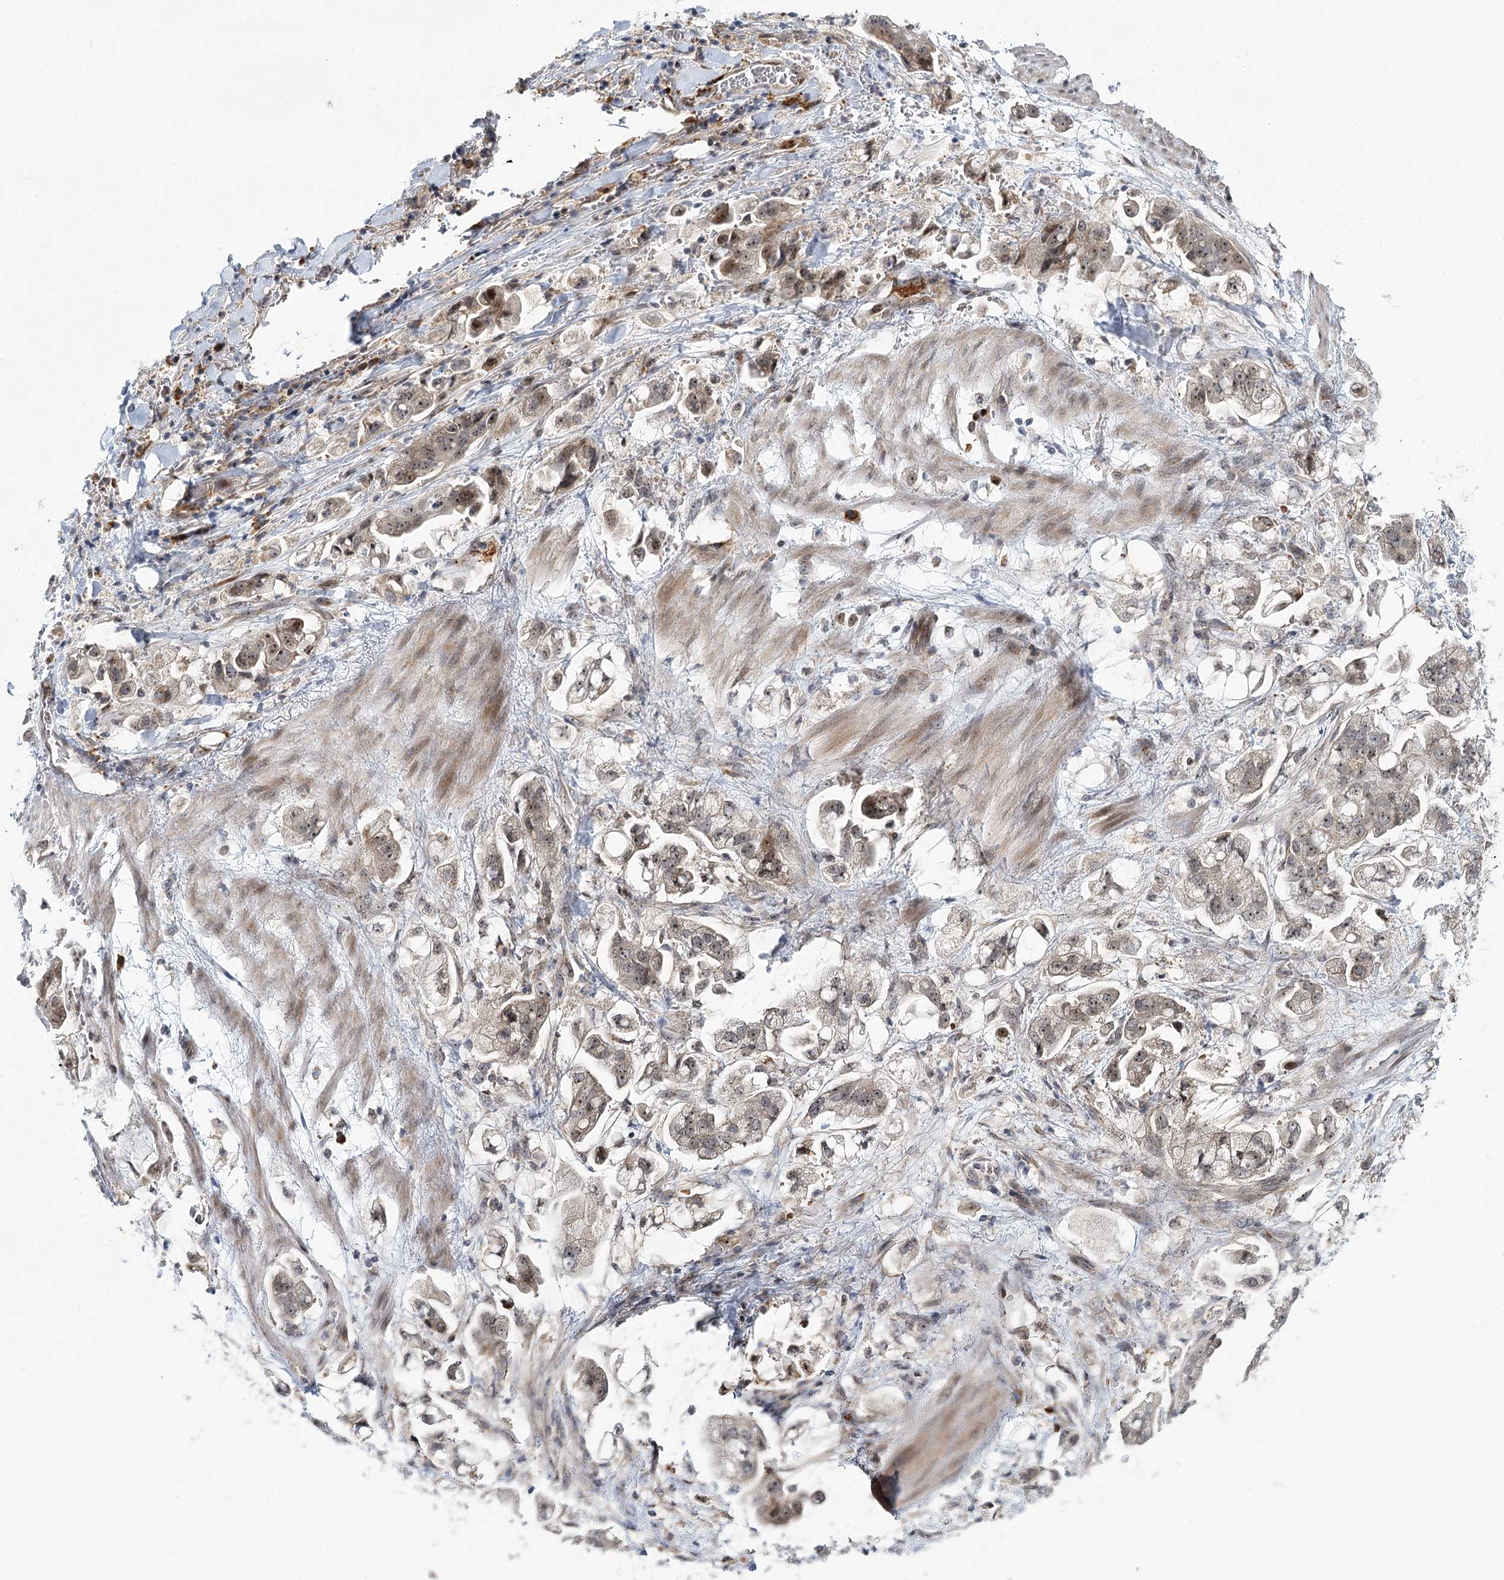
{"staining": {"intensity": "weak", "quantity": "25%-75%", "location": "nuclear"}, "tissue": "stomach cancer", "cell_type": "Tumor cells", "image_type": "cancer", "snomed": [{"axis": "morphology", "description": "Adenocarcinoma, NOS"}, {"axis": "topography", "description": "Stomach"}], "caption": "There is low levels of weak nuclear expression in tumor cells of stomach adenocarcinoma, as demonstrated by immunohistochemical staining (brown color).", "gene": "WDR36", "patient": {"sex": "male", "age": 62}}